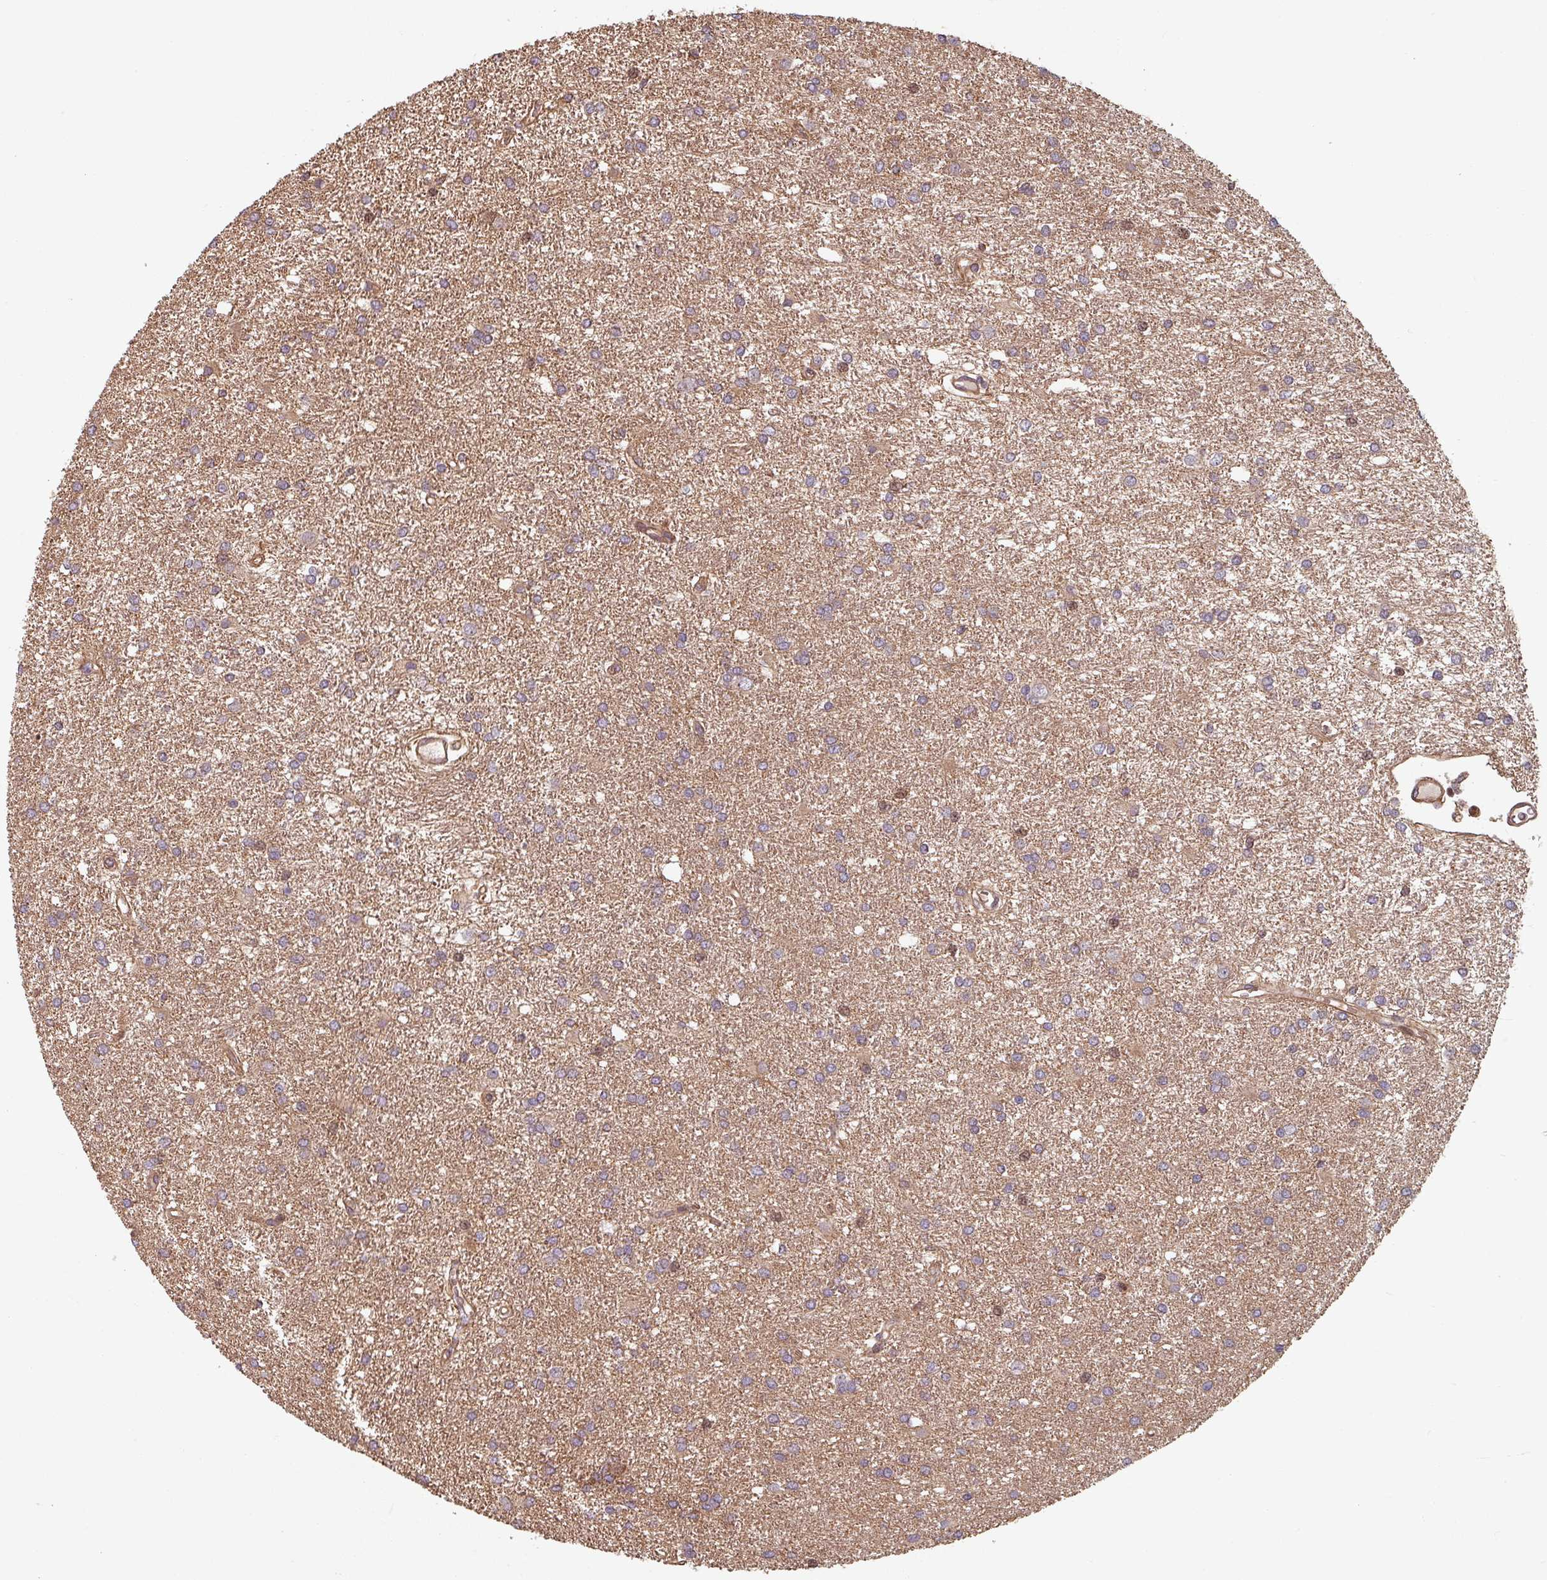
{"staining": {"intensity": "negative", "quantity": "none", "location": "none"}, "tissue": "glioma", "cell_type": "Tumor cells", "image_type": "cancer", "snomed": [{"axis": "morphology", "description": "Glioma, malignant, High grade"}, {"axis": "topography", "description": "Brain"}], "caption": "A micrograph of human malignant high-grade glioma is negative for staining in tumor cells.", "gene": "EID1", "patient": {"sex": "female", "age": 50}}